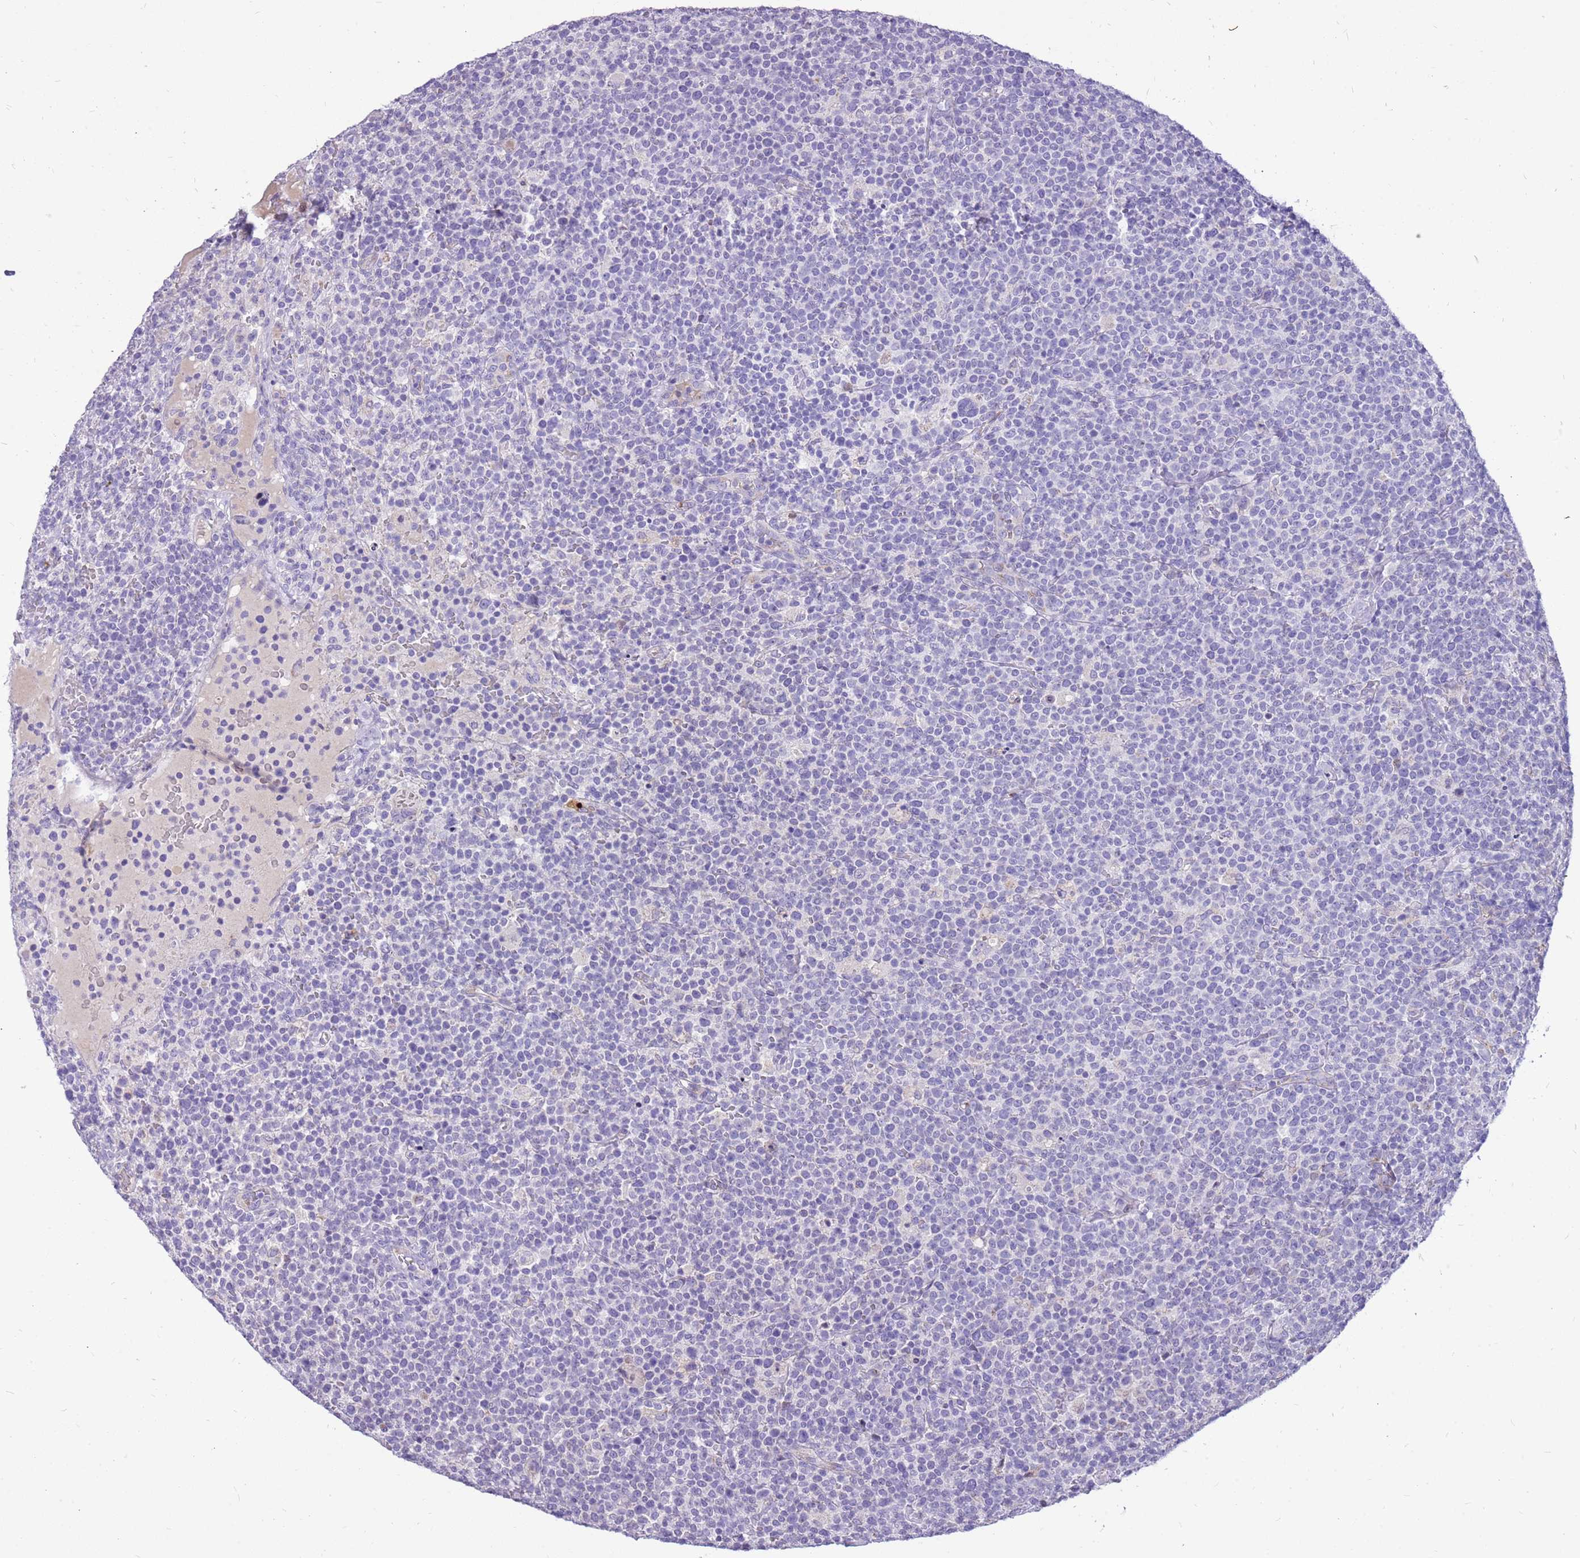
{"staining": {"intensity": "negative", "quantity": "none", "location": "none"}, "tissue": "lymphoma", "cell_type": "Tumor cells", "image_type": "cancer", "snomed": [{"axis": "morphology", "description": "Malignant lymphoma, non-Hodgkin's type, High grade"}, {"axis": "topography", "description": "Lymph node"}], "caption": "Histopathology image shows no significant protein staining in tumor cells of lymphoma. Brightfield microscopy of immunohistochemistry stained with DAB (3,3'-diaminobenzidine) (brown) and hematoxylin (blue), captured at high magnification.", "gene": "PCNX1", "patient": {"sex": "male", "age": 61}}